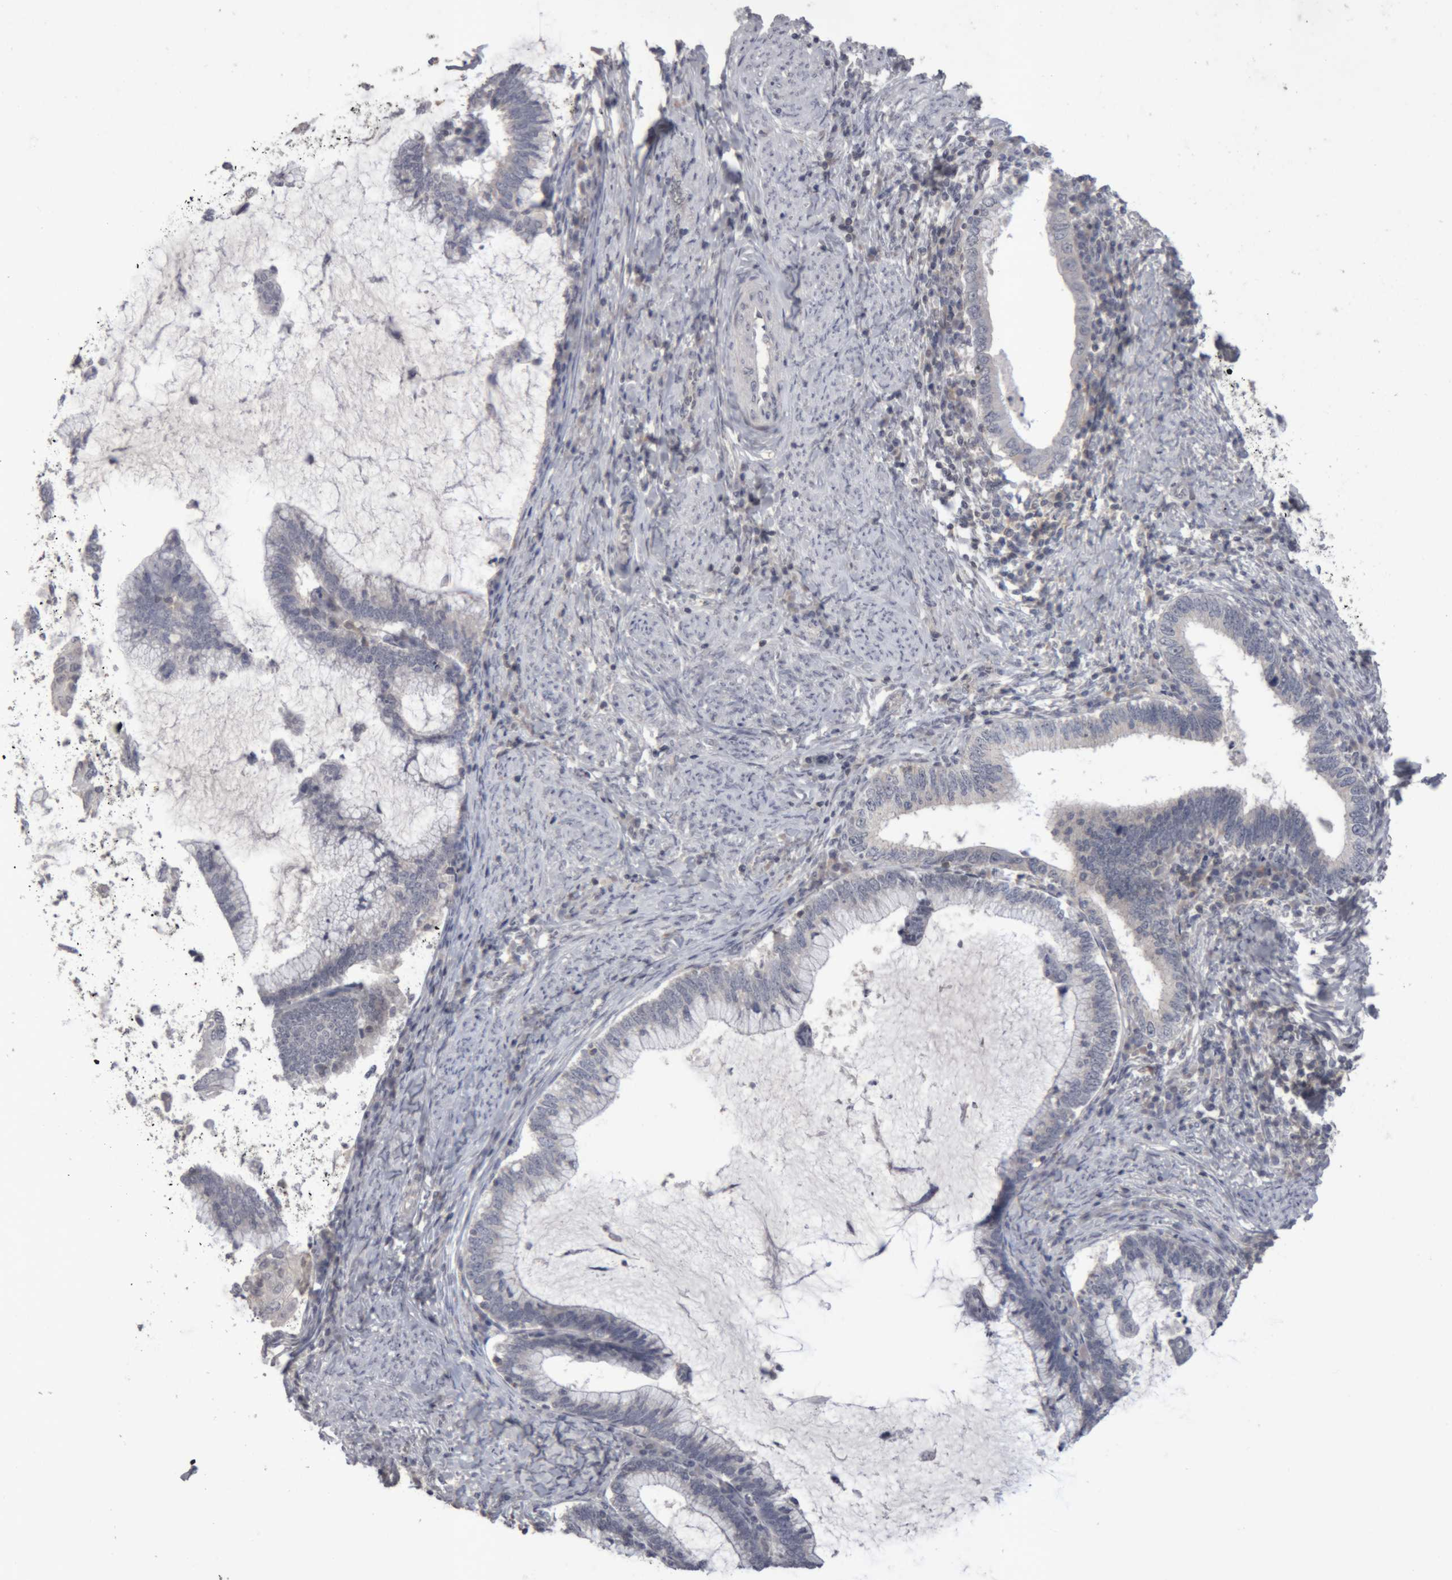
{"staining": {"intensity": "negative", "quantity": "none", "location": "none"}, "tissue": "cervical cancer", "cell_type": "Tumor cells", "image_type": "cancer", "snomed": [{"axis": "morphology", "description": "Adenocarcinoma, NOS"}, {"axis": "topography", "description": "Cervix"}], "caption": "Tumor cells show no significant protein expression in cervical adenocarcinoma.", "gene": "NFATC2", "patient": {"sex": "female", "age": 36}}